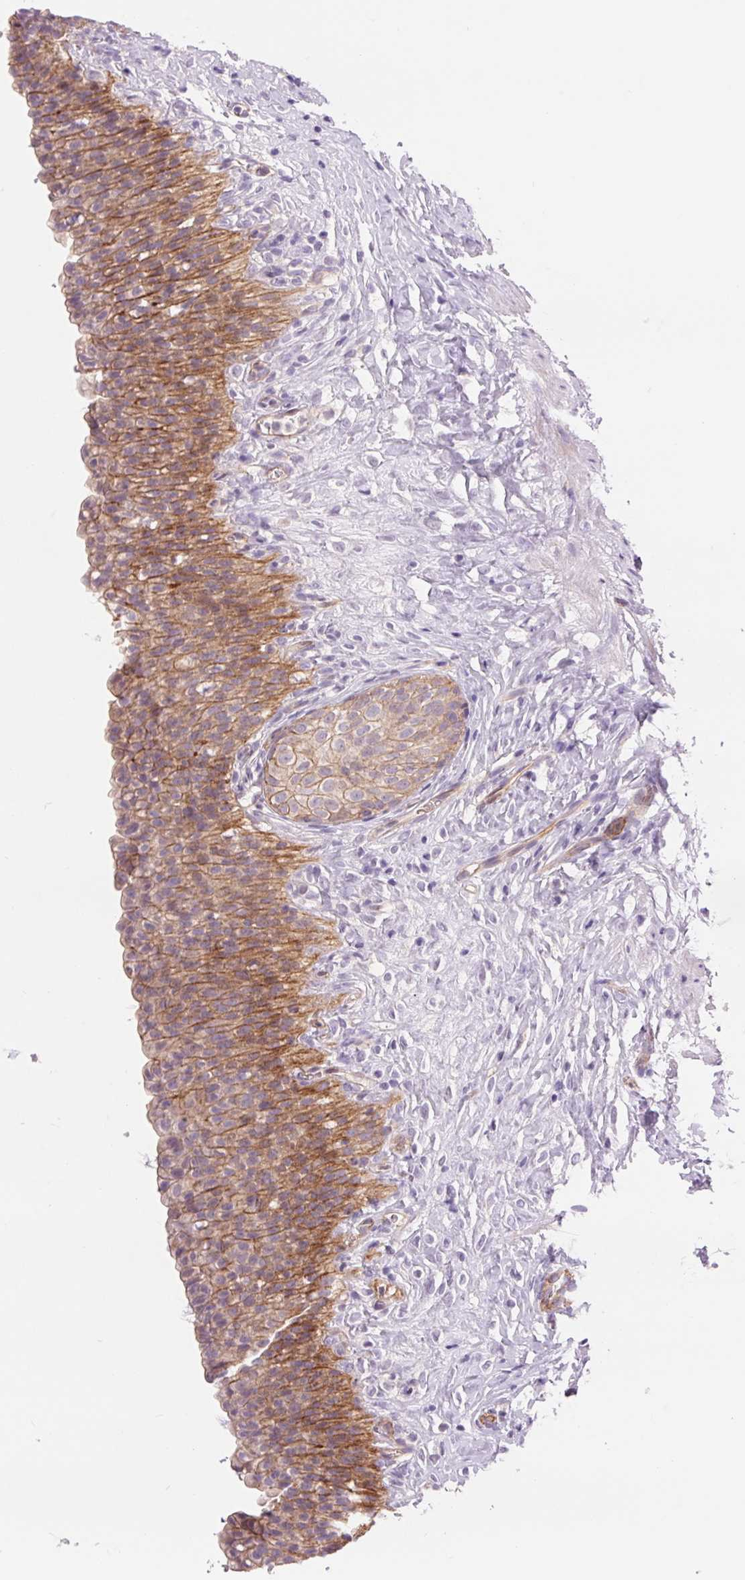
{"staining": {"intensity": "moderate", "quantity": "25%-75%", "location": "cytoplasmic/membranous"}, "tissue": "urinary bladder", "cell_type": "Urothelial cells", "image_type": "normal", "snomed": [{"axis": "morphology", "description": "Normal tissue, NOS"}, {"axis": "topography", "description": "Urinary bladder"}, {"axis": "topography", "description": "Prostate"}], "caption": "Protein expression analysis of normal human urinary bladder reveals moderate cytoplasmic/membranous expression in approximately 25%-75% of urothelial cells. (DAB = brown stain, brightfield microscopy at high magnification).", "gene": "DIXDC1", "patient": {"sex": "male", "age": 76}}